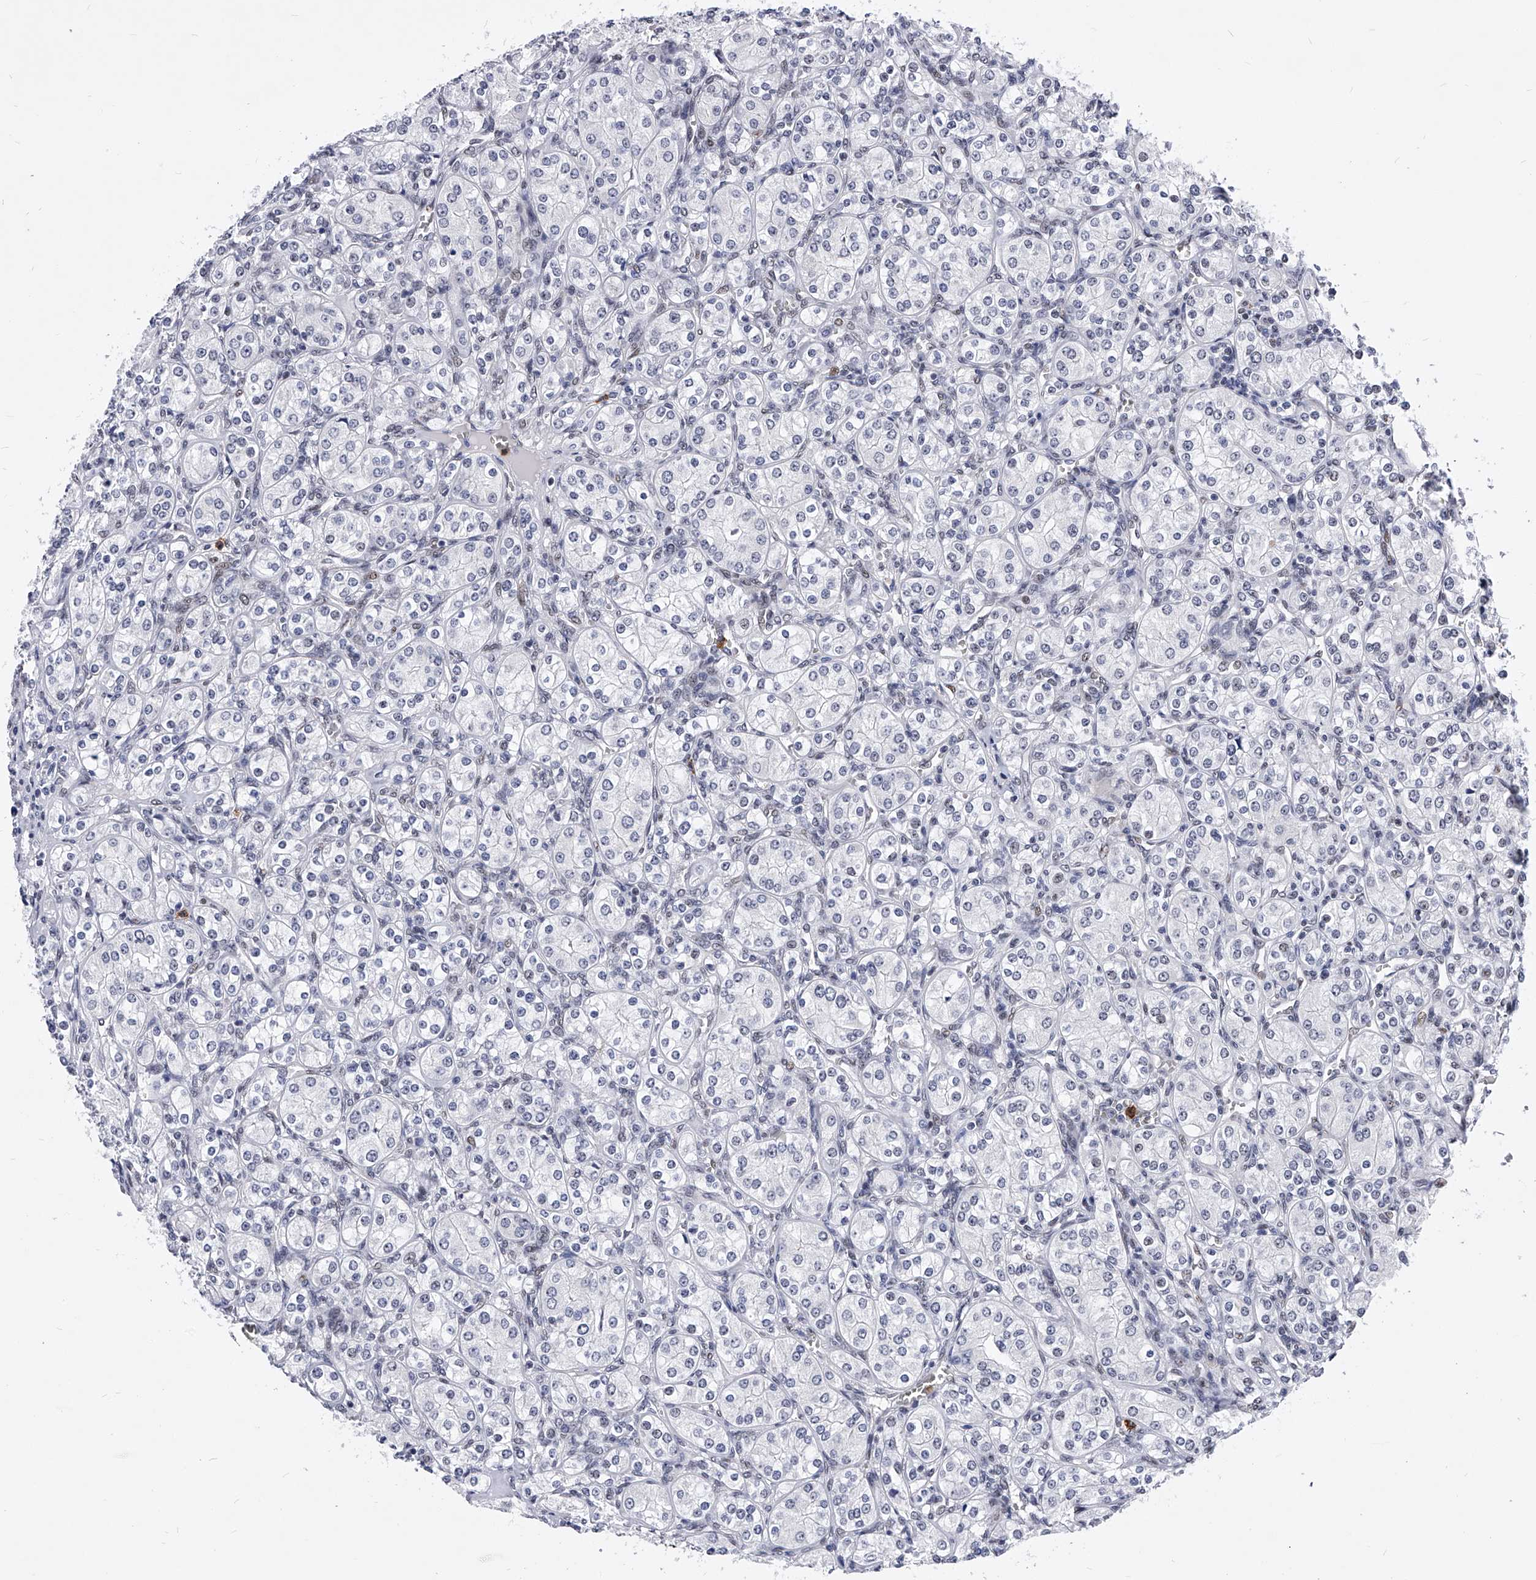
{"staining": {"intensity": "negative", "quantity": "none", "location": "none"}, "tissue": "renal cancer", "cell_type": "Tumor cells", "image_type": "cancer", "snomed": [{"axis": "morphology", "description": "Adenocarcinoma, NOS"}, {"axis": "topography", "description": "Kidney"}], "caption": "Tumor cells are negative for brown protein staining in adenocarcinoma (renal).", "gene": "TESK2", "patient": {"sex": "male", "age": 77}}